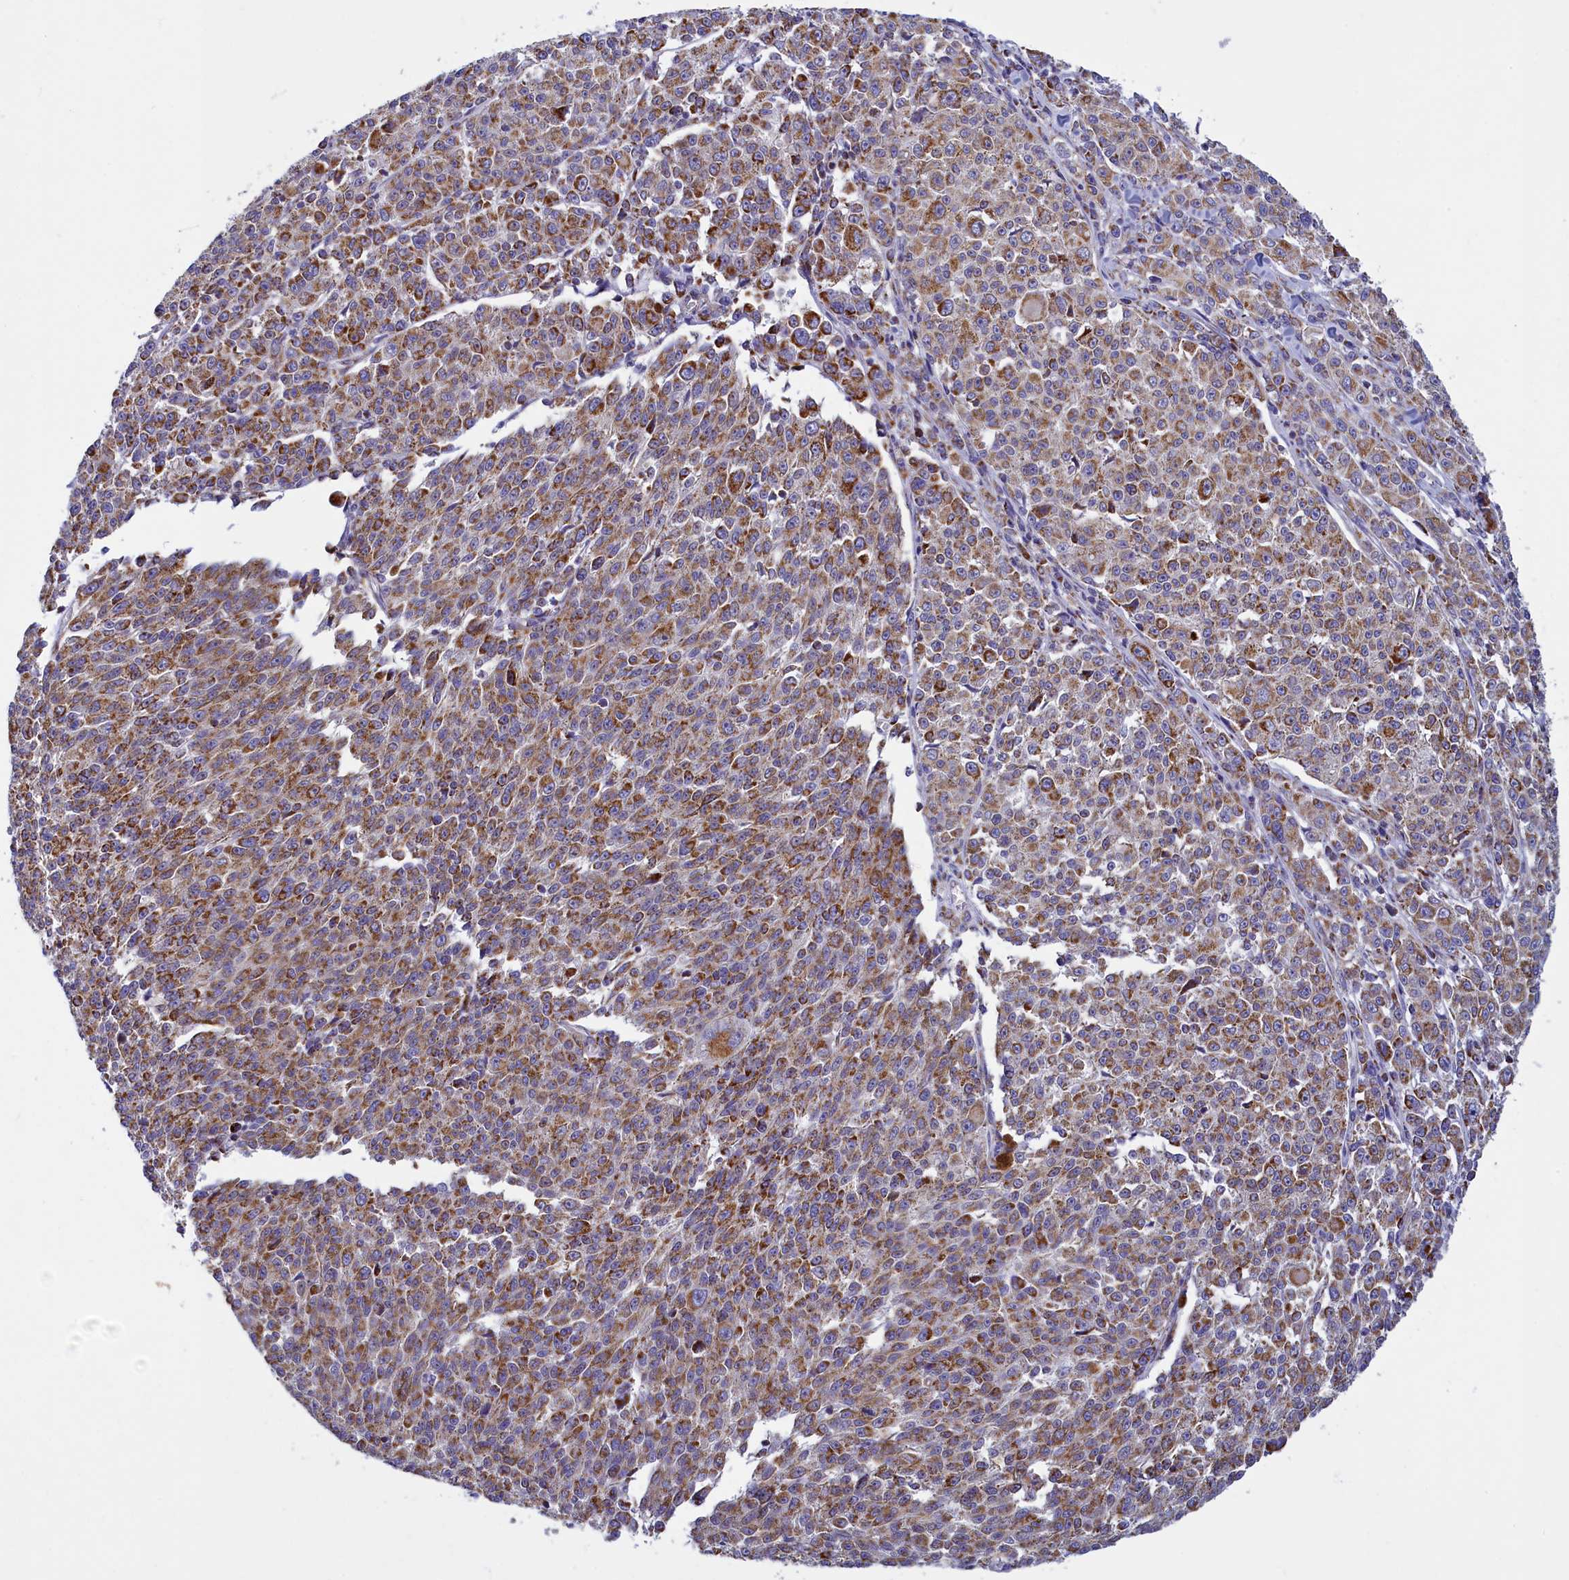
{"staining": {"intensity": "moderate", "quantity": ">75%", "location": "cytoplasmic/membranous"}, "tissue": "melanoma", "cell_type": "Tumor cells", "image_type": "cancer", "snomed": [{"axis": "morphology", "description": "Malignant melanoma, NOS"}, {"axis": "topography", "description": "Skin"}], "caption": "High-magnification brightfield microscopy of melanoma stained with DAB (brown) and counterstained with hematoxylin (blue). tumor cells exhibit moderate cytoplasmic/membranous staining is seen in approximately>75% of cells. Immunohistochemistry stains the protein of interest in brown and the nuclei are stained blue.", "gene": "IFT122", "patient": {"sex": "female", "age": 52}}